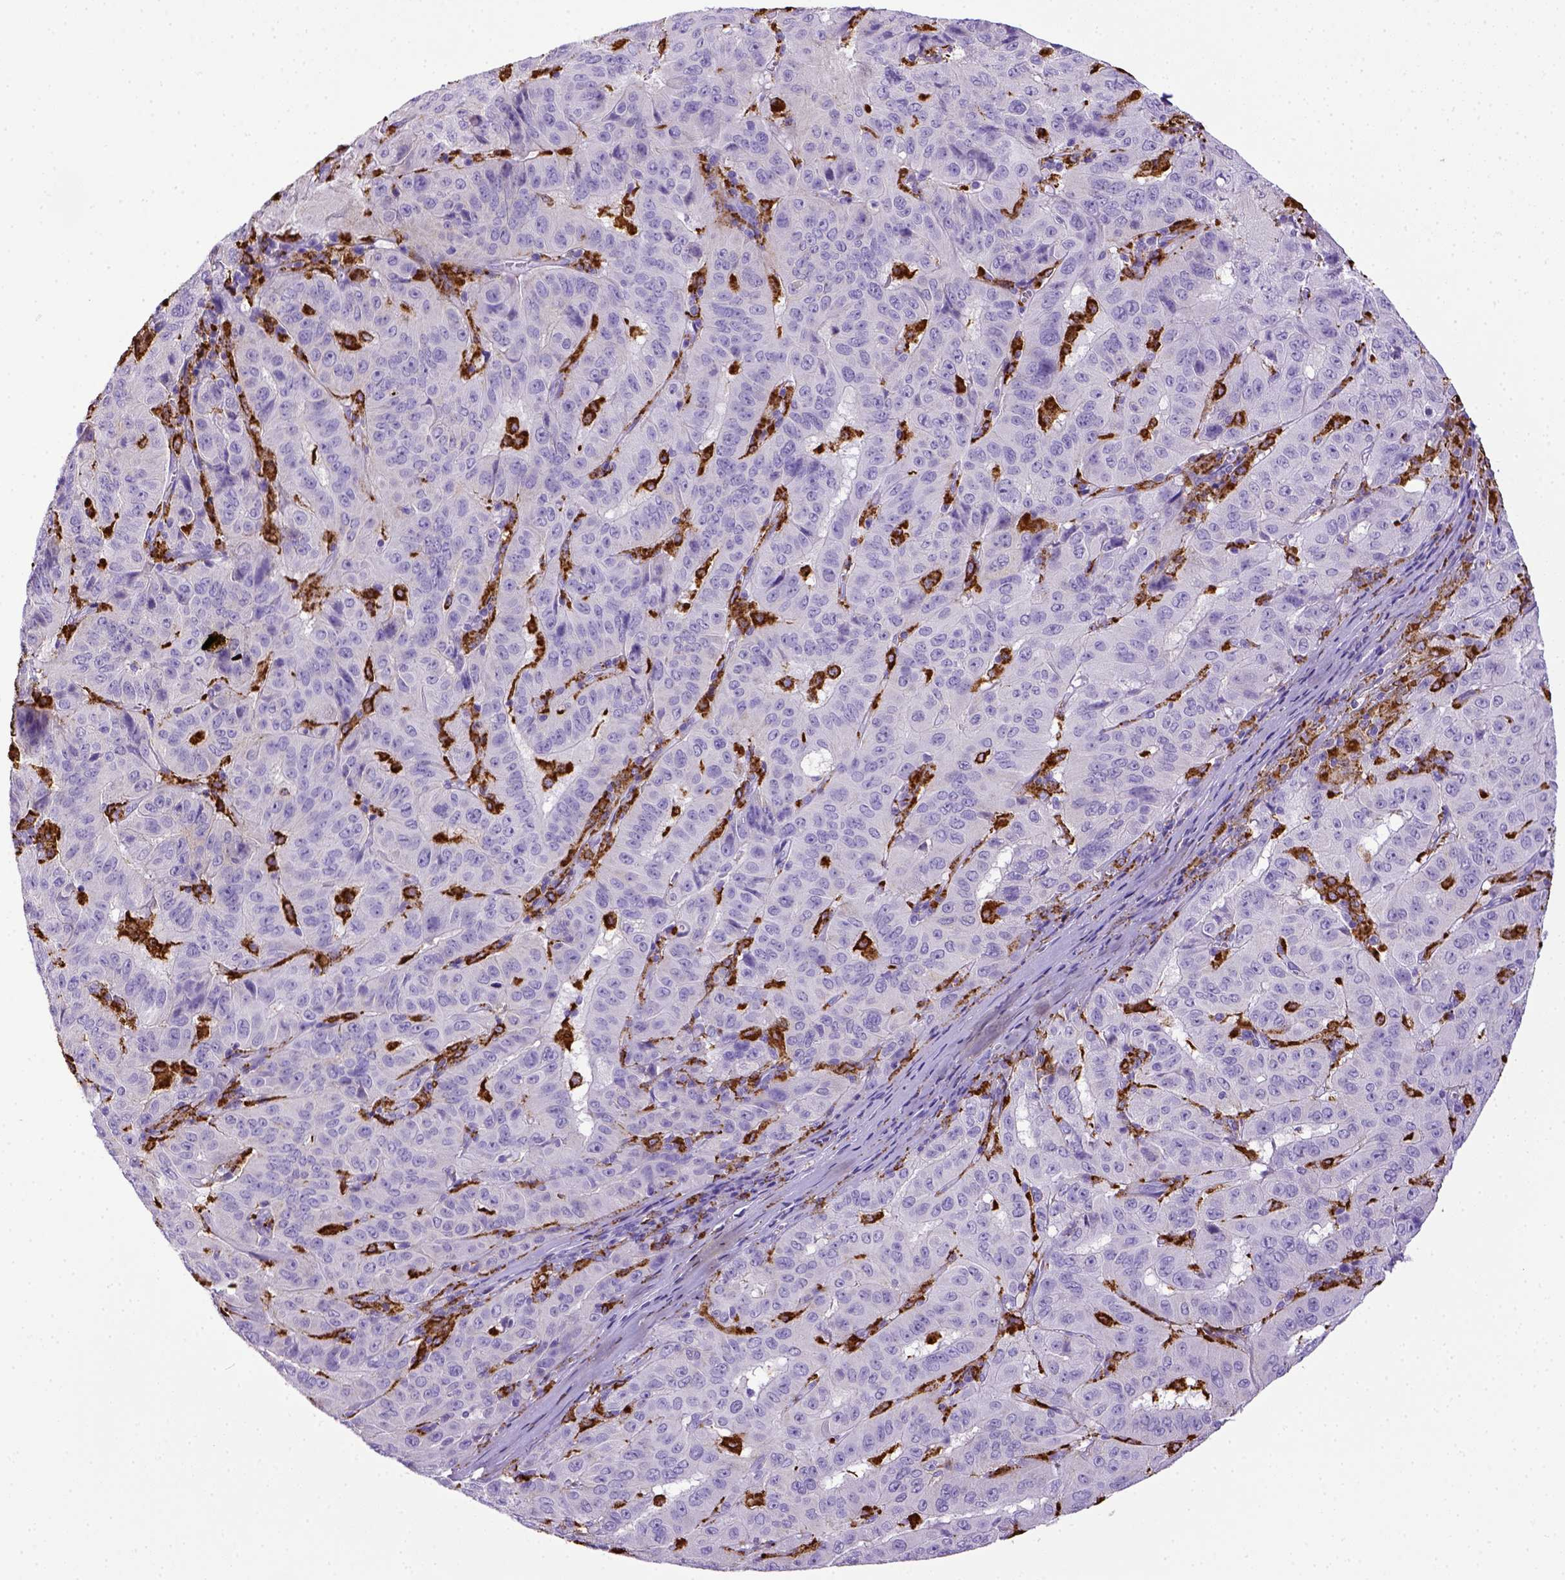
{"staining": {"intensity": "negative", "quantity": "none", "location": "none"}, "tissue": "pancreatic cancer", "cell_type": "Tumor cells", "image_type": "cancer", "snomed": [{"axis": "morphology", "description": "Adenocarcinoma, NOS"}, {"axis": "topography", "description": "Pancreas"}], "caption": "Adenocarcinoma (pancreatic) stained for a protein using immunohistochemistry displays no positivity tumor cells.", "gene": "CD68", "patient": {"sex": "male", "age": 63}}